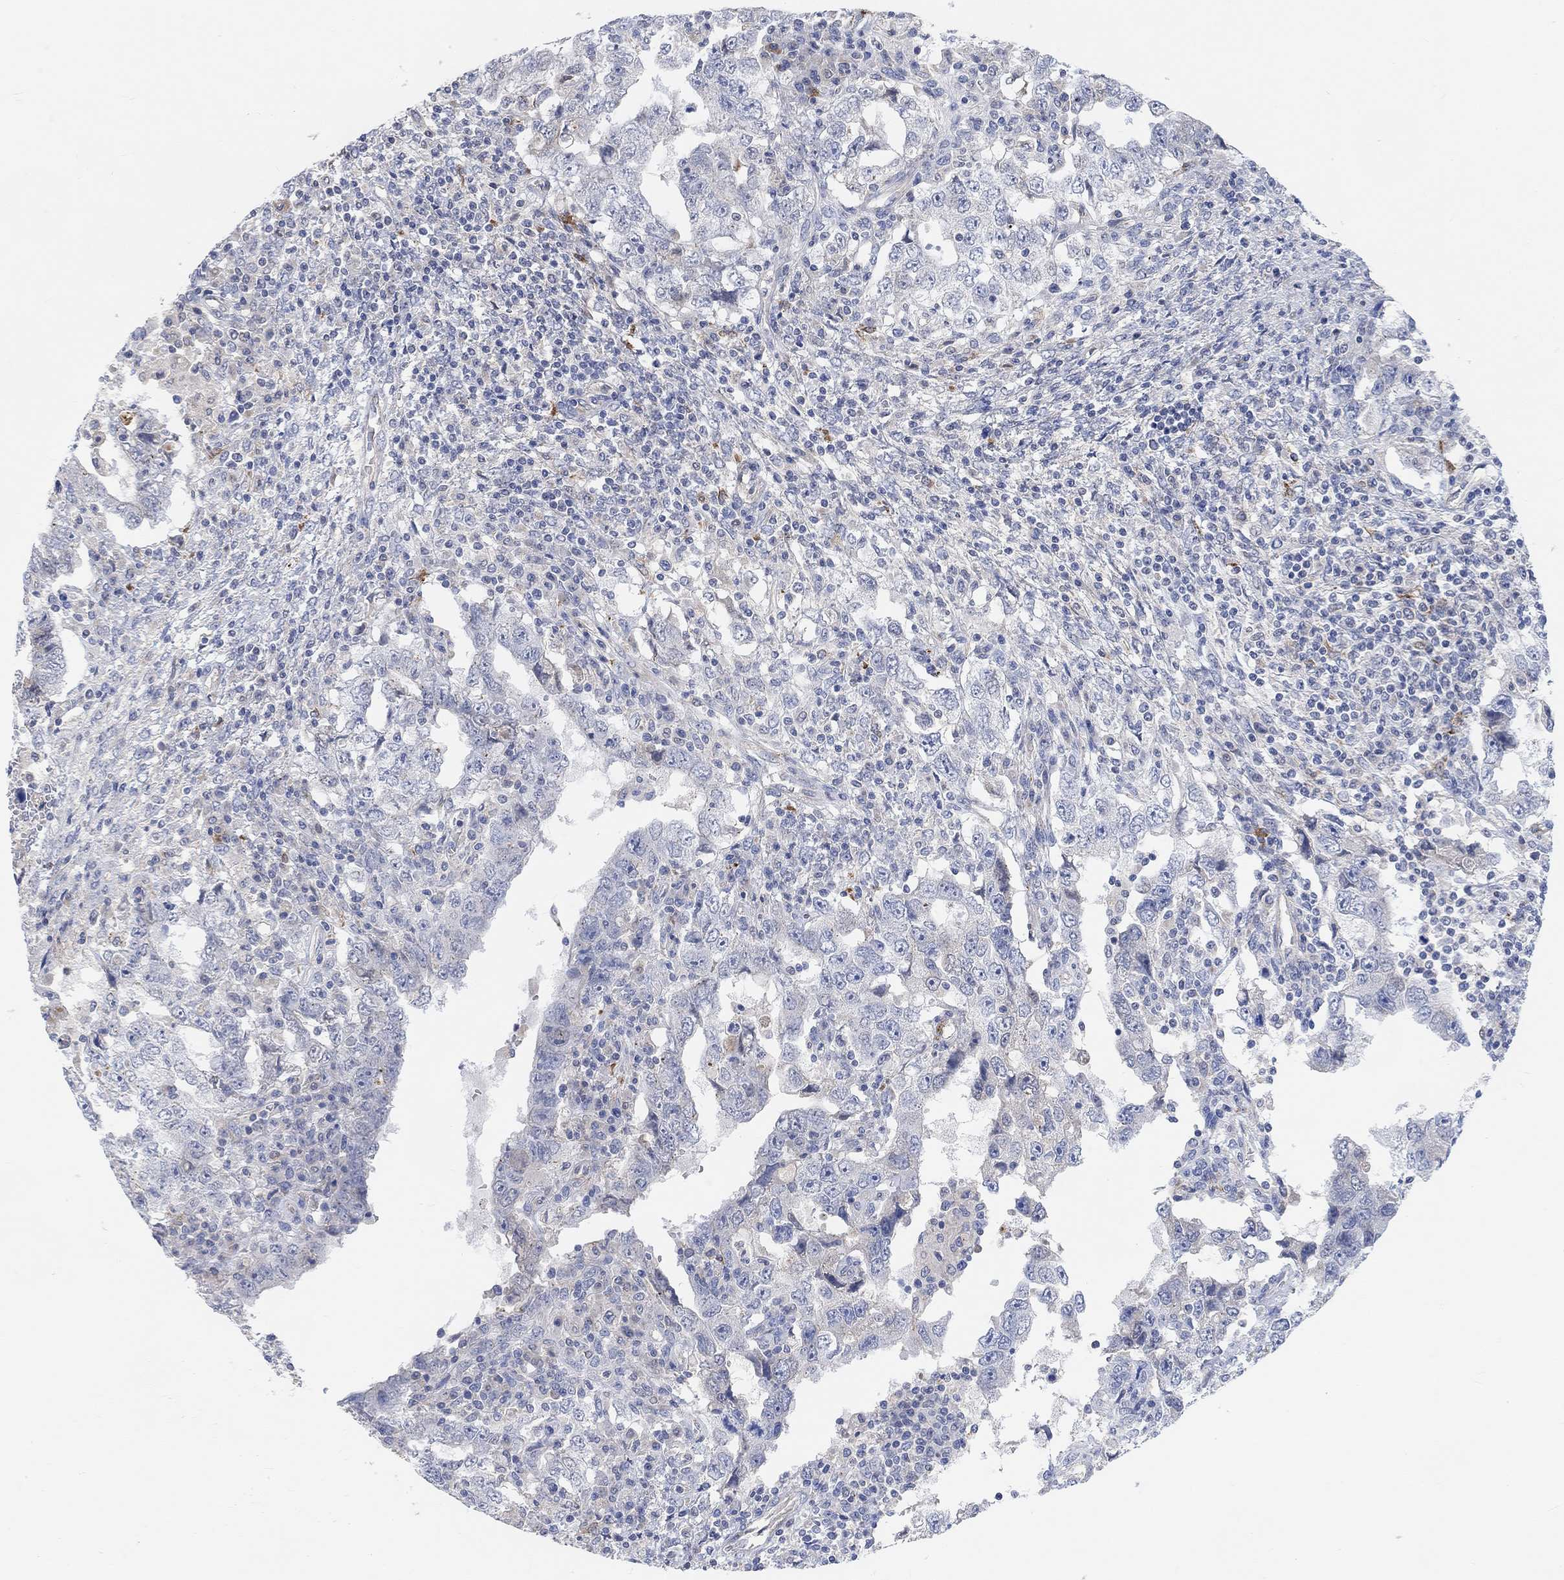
{"staining": {"intensity": "negative", "quantity": "none", "location": "none"}, "tissue": "testis cancer", "cell_type": "Tumor cells", "image_type": "cancer", "snomed": [{"axis": "morphology", "description": "Carcinoma, Embryonal, NOS"}, {"axis": "topography", "description": "Testis"}], "caption": "A histopathology image of human testis cancer (embryonal carcinoma) is negative for staining in tumor cells.", "gene": "HCRTR1", "patient": {"sex": "male", "age": 26}}